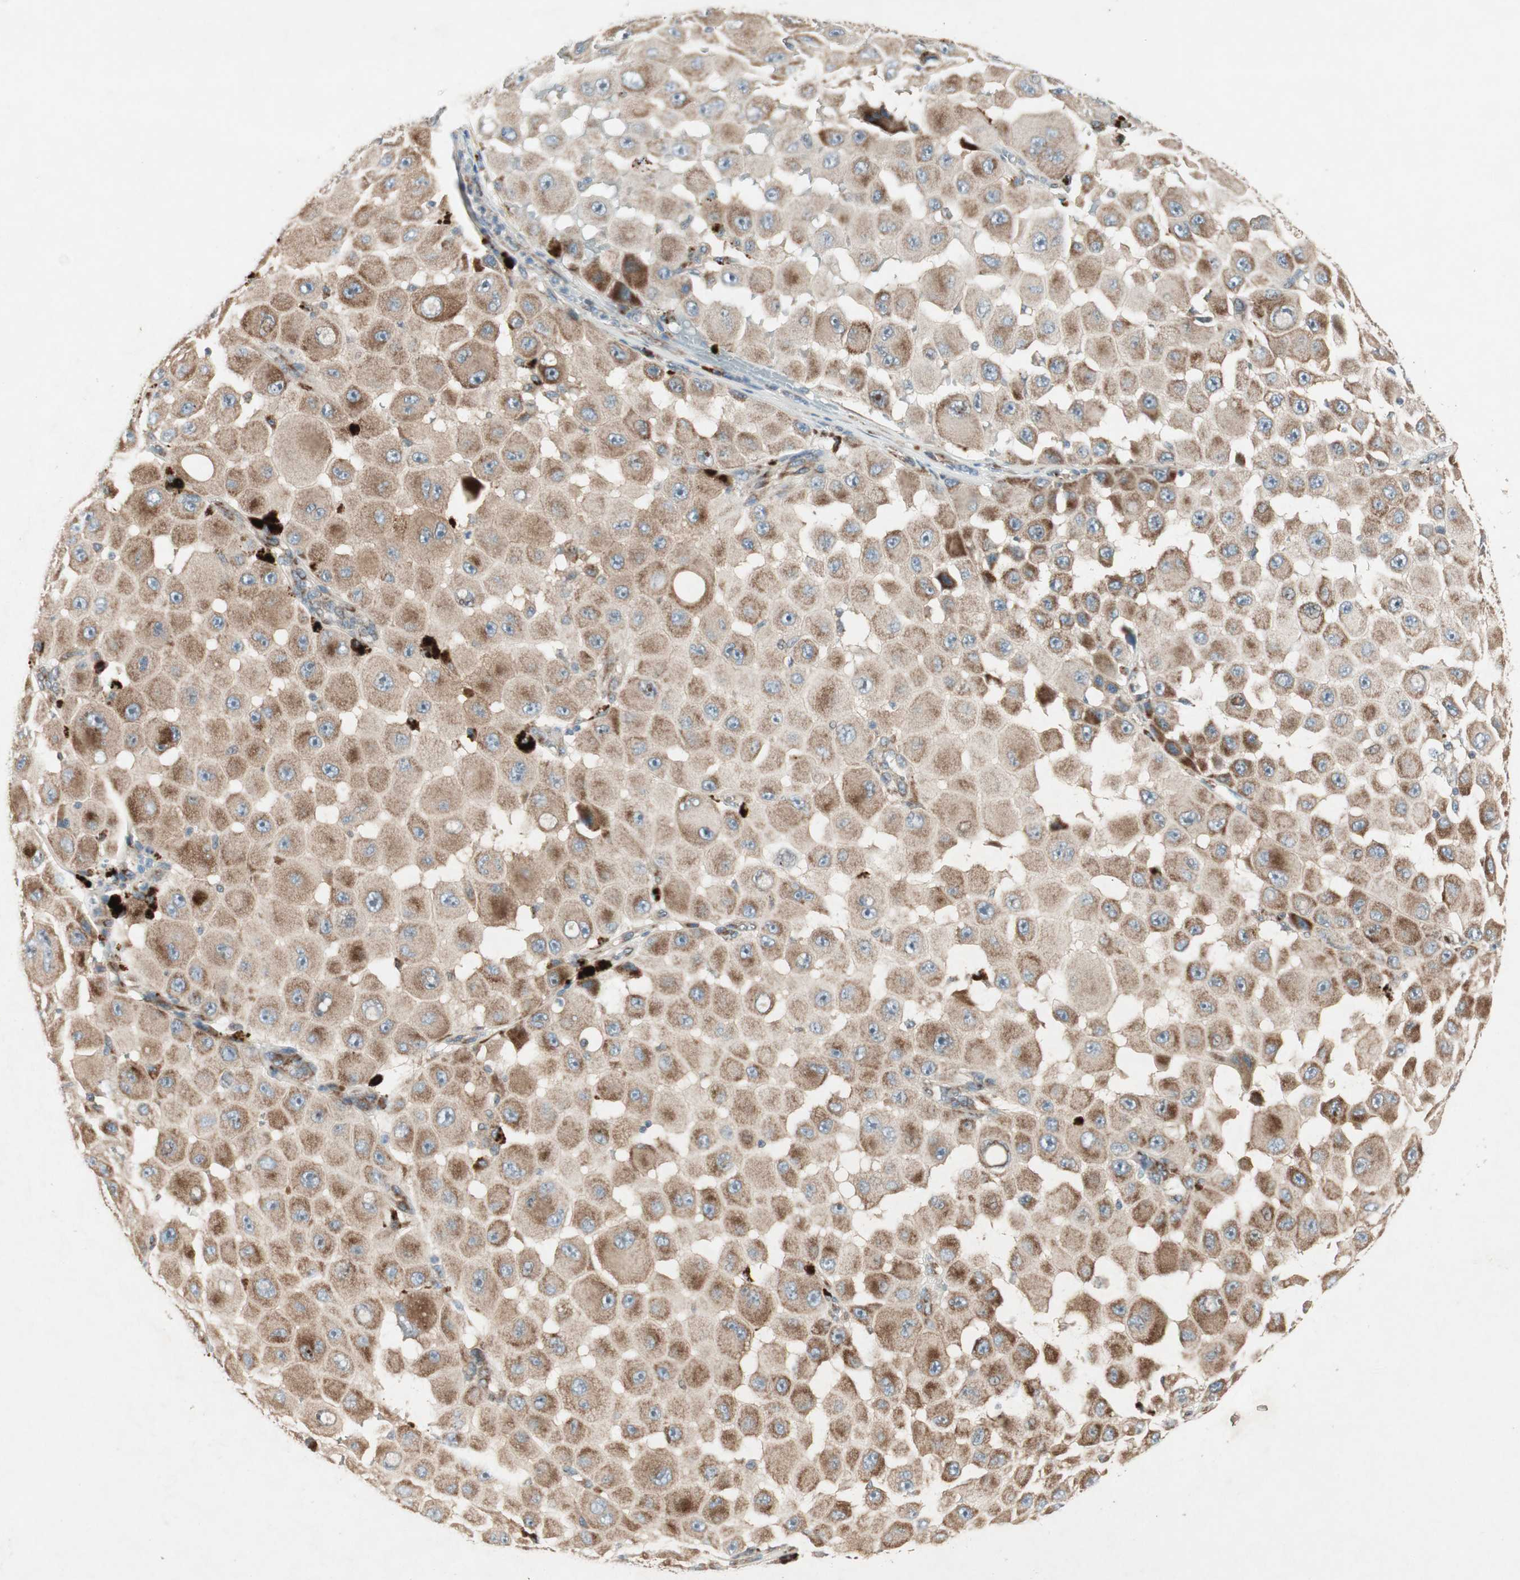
{"staining": {"intensity": "moderate", "quantity": ">75%", "location": "cytoplasmic/membranous"}, "tissue": "melanoma", "cell_type": "Tumor cells", "image_type": "cancer", "snomed": [{"axis": "morphology", "description": "Malignant melanoma, NOS"}, {"axis": "topography", "description": "Skin"}], "caption": "Immunohistochemical staining of human melanoma displays medium levels of moderate cytoplasmic/membranous staining in about >75% of tumor cells. The staining was performed using DAB (3,3'-diaminobenzidine) to visualize the protein expression in brown, while the nuclei were stained in blue with hematoxylin (Magnification: 20x).", "gene": "APOO", "patient": {"sex": "female", "age": 81}}